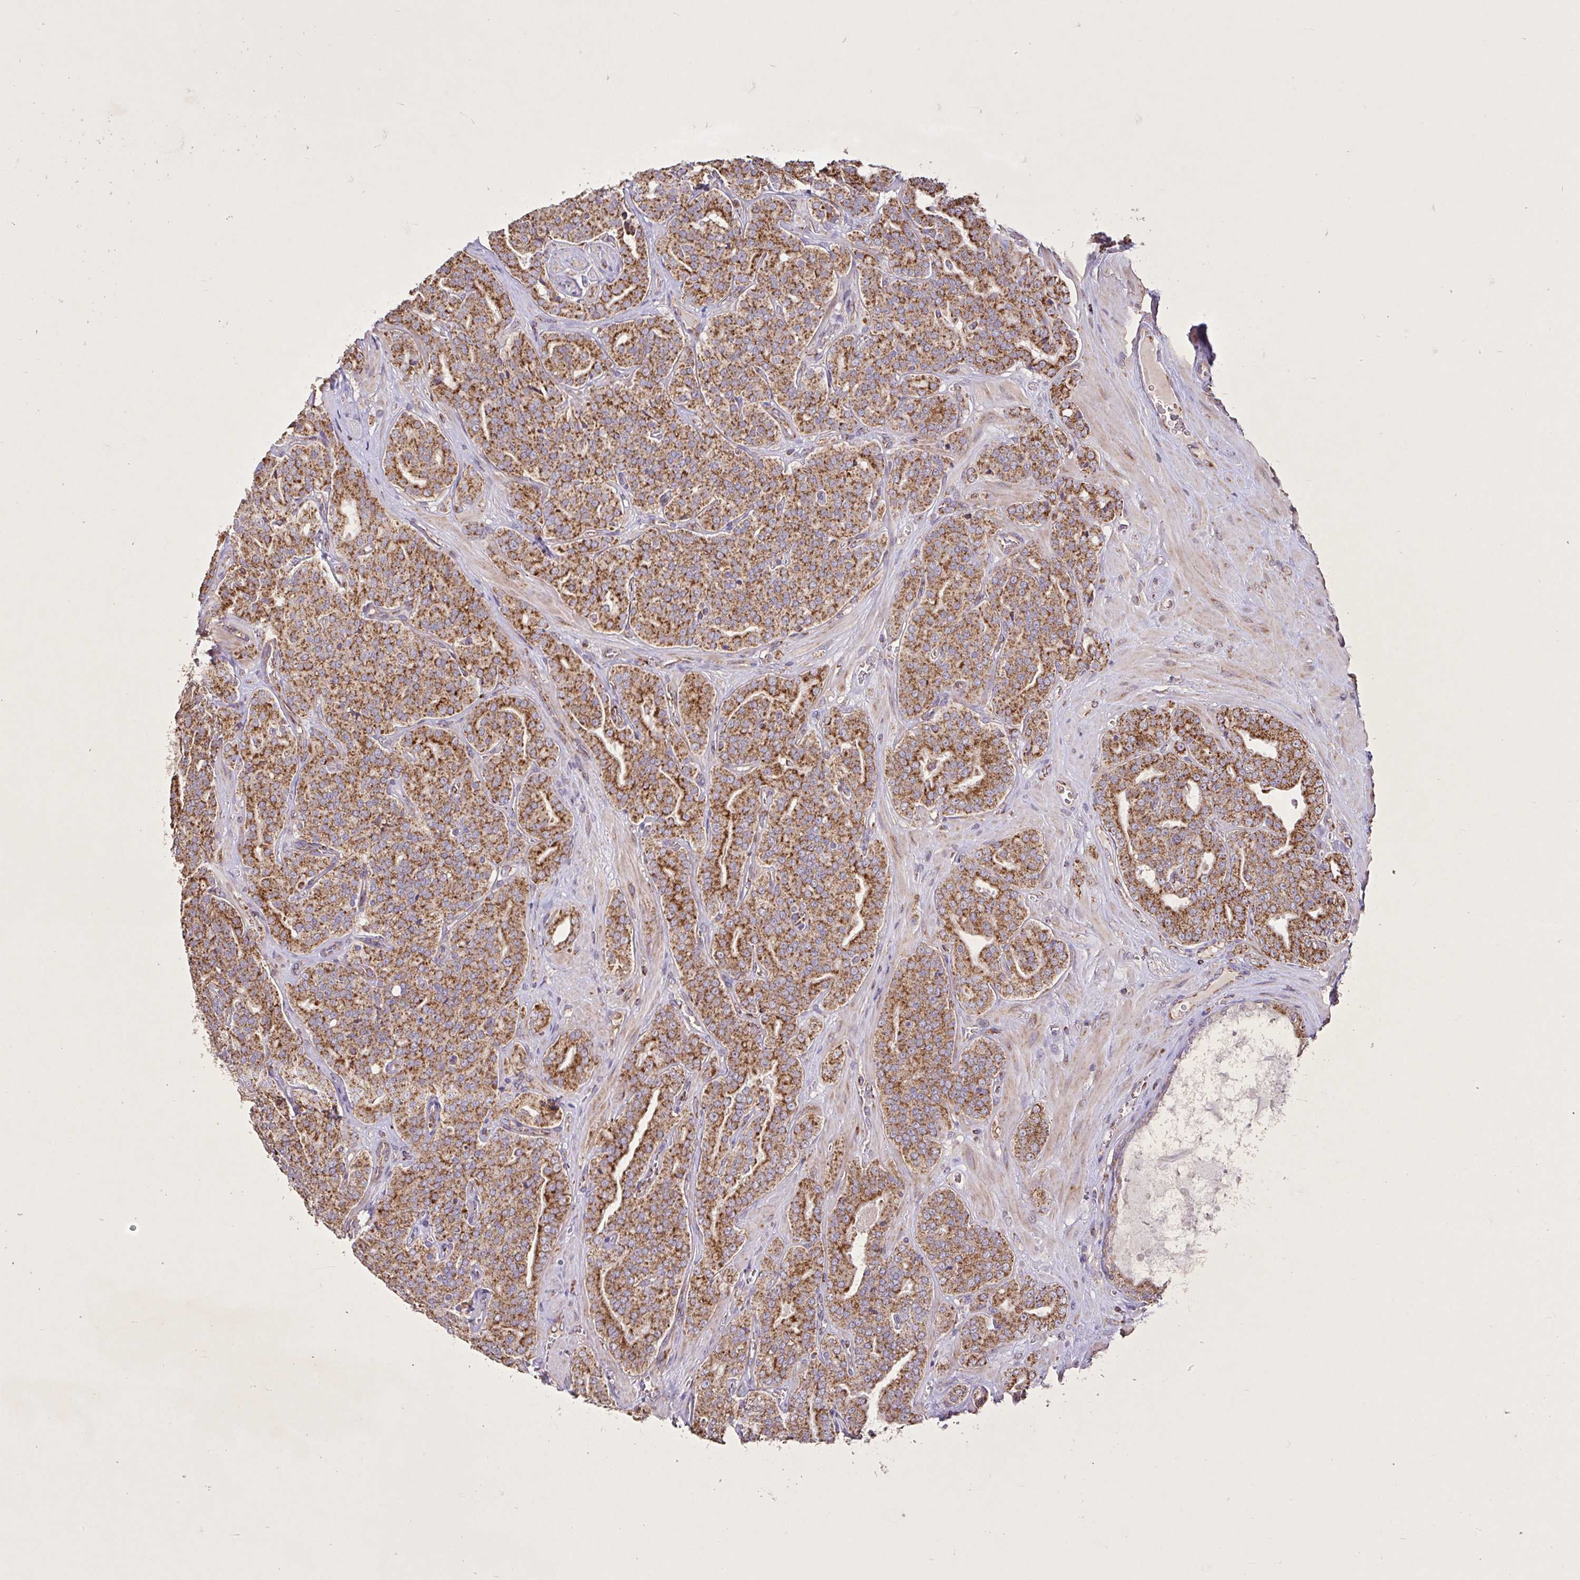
{"staining": {"intensity": "strong", "quantity": ">75%", "location": "cytoplasmic/membranous"}, "tissue": "prostate cancer", "cell_type": "Tumor cells", "image_type": "cancer", "snomed": [{"axis": "morphology", "description": "Adenocarcinoma, High grade"}, {"axis": "topography", "description": "Prostate"}], "caption": "Prostate adenocarcinoma (high-grade) tissue exhibits strong cytoplasmic/membranous expression in about >75% of tumor cells, visualized by immunohistochemistry.", "gene": "AGK", "patient": {"sex": "male", "age": 66}}